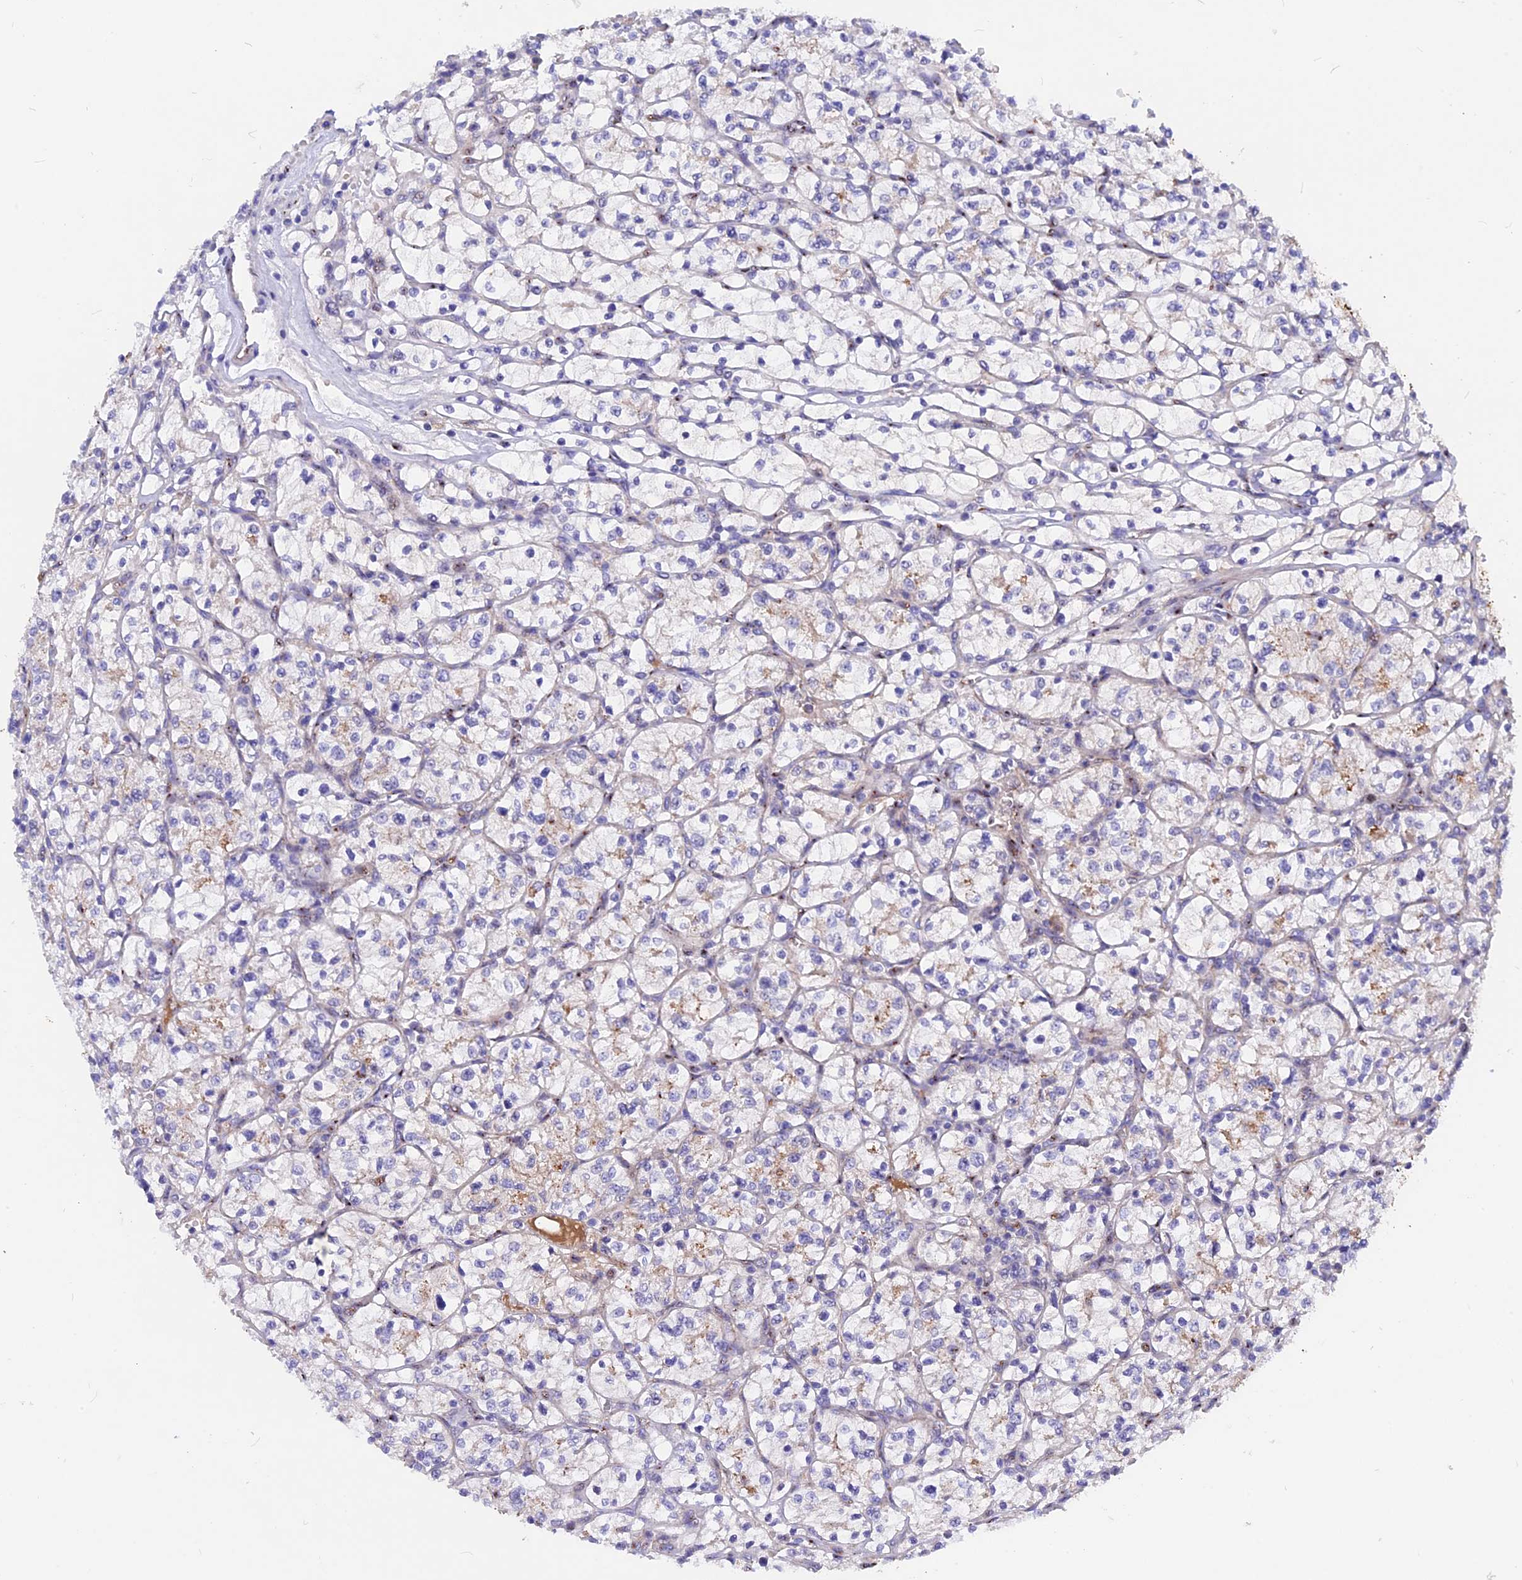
{"staining": {"intensity": "weak", "quantity": "25%-75%", "location": "cytoplasmic/membranous"}, "tissue": "renal cancer", "cell_type": "Tumor cells", "image_type": "cancer", "snomed": [{"axis": "morphology", "description": "Adenocarcinoma, NOS"}, {"axis": "topography", "description": "Kidney"}], "caption": "Tumor cells show low levels of weak cytoplasmic/membranous staining in approximately 25%-75% of cells in human renal adenocarcinoma. The staining was performed using DAB, with brown indicating positive protein expression. Nuclei are stained blue with hematoxylin.", "gene": "GK5", "patient": {"sex": "female", "age": 64}}